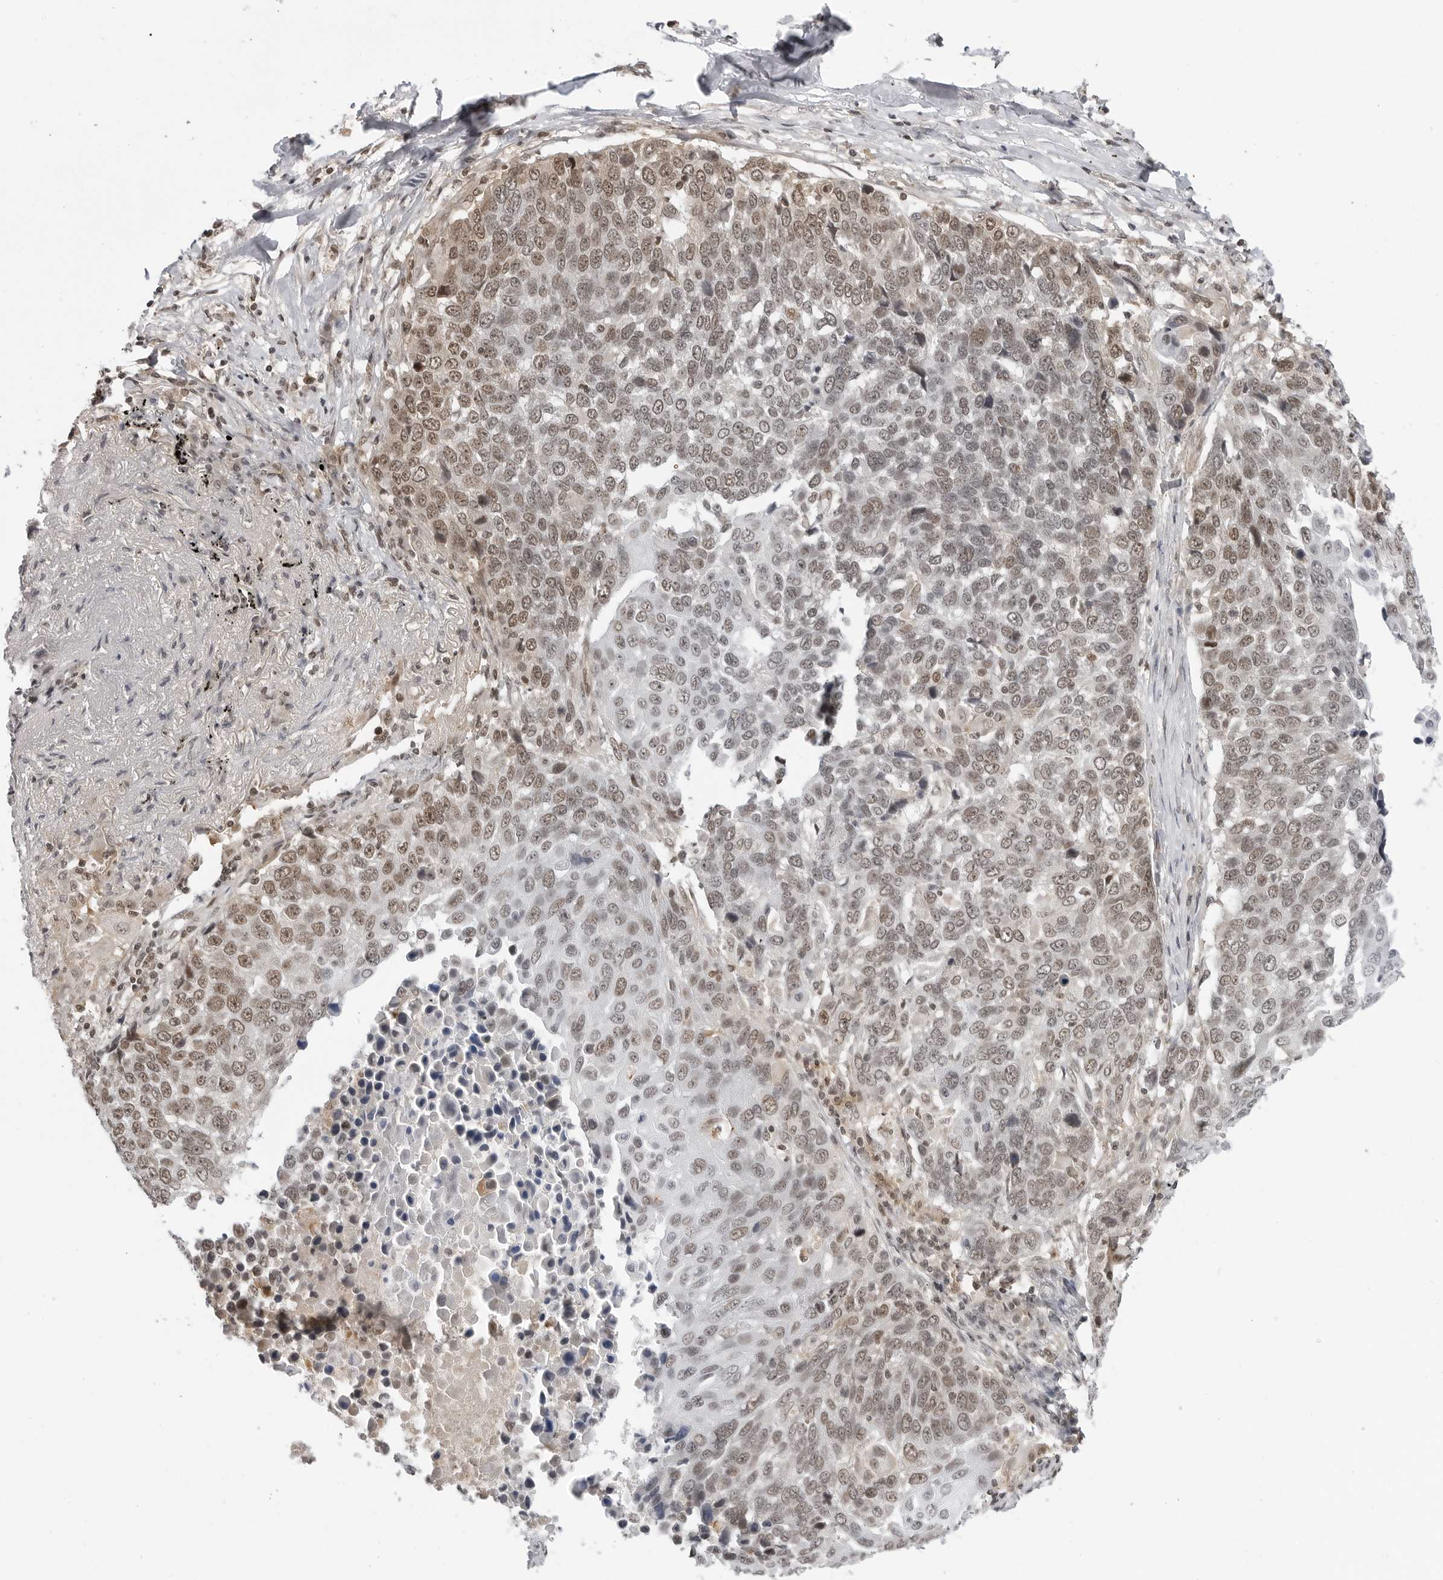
{"staining": {"intensity": "moderate", "quantity": "25%-75%", "location": "nuclear"}, "tissue": "lung cancer", "cell_type": "Tumor cells", "image_type": "cancer", "snomed": [{"axis": "morphology", "description": "Squamous cell carcinoma, NOS"}, {"axis": "topography", "description": "Lung"}], "caption": "Human lung cancer stained with a brown dye reveals moderate nuclear positive positivity in about 25%-75% of tumor cells.", "gene": "C8orf33", "patient": {"sex": "male", "age": 66}}